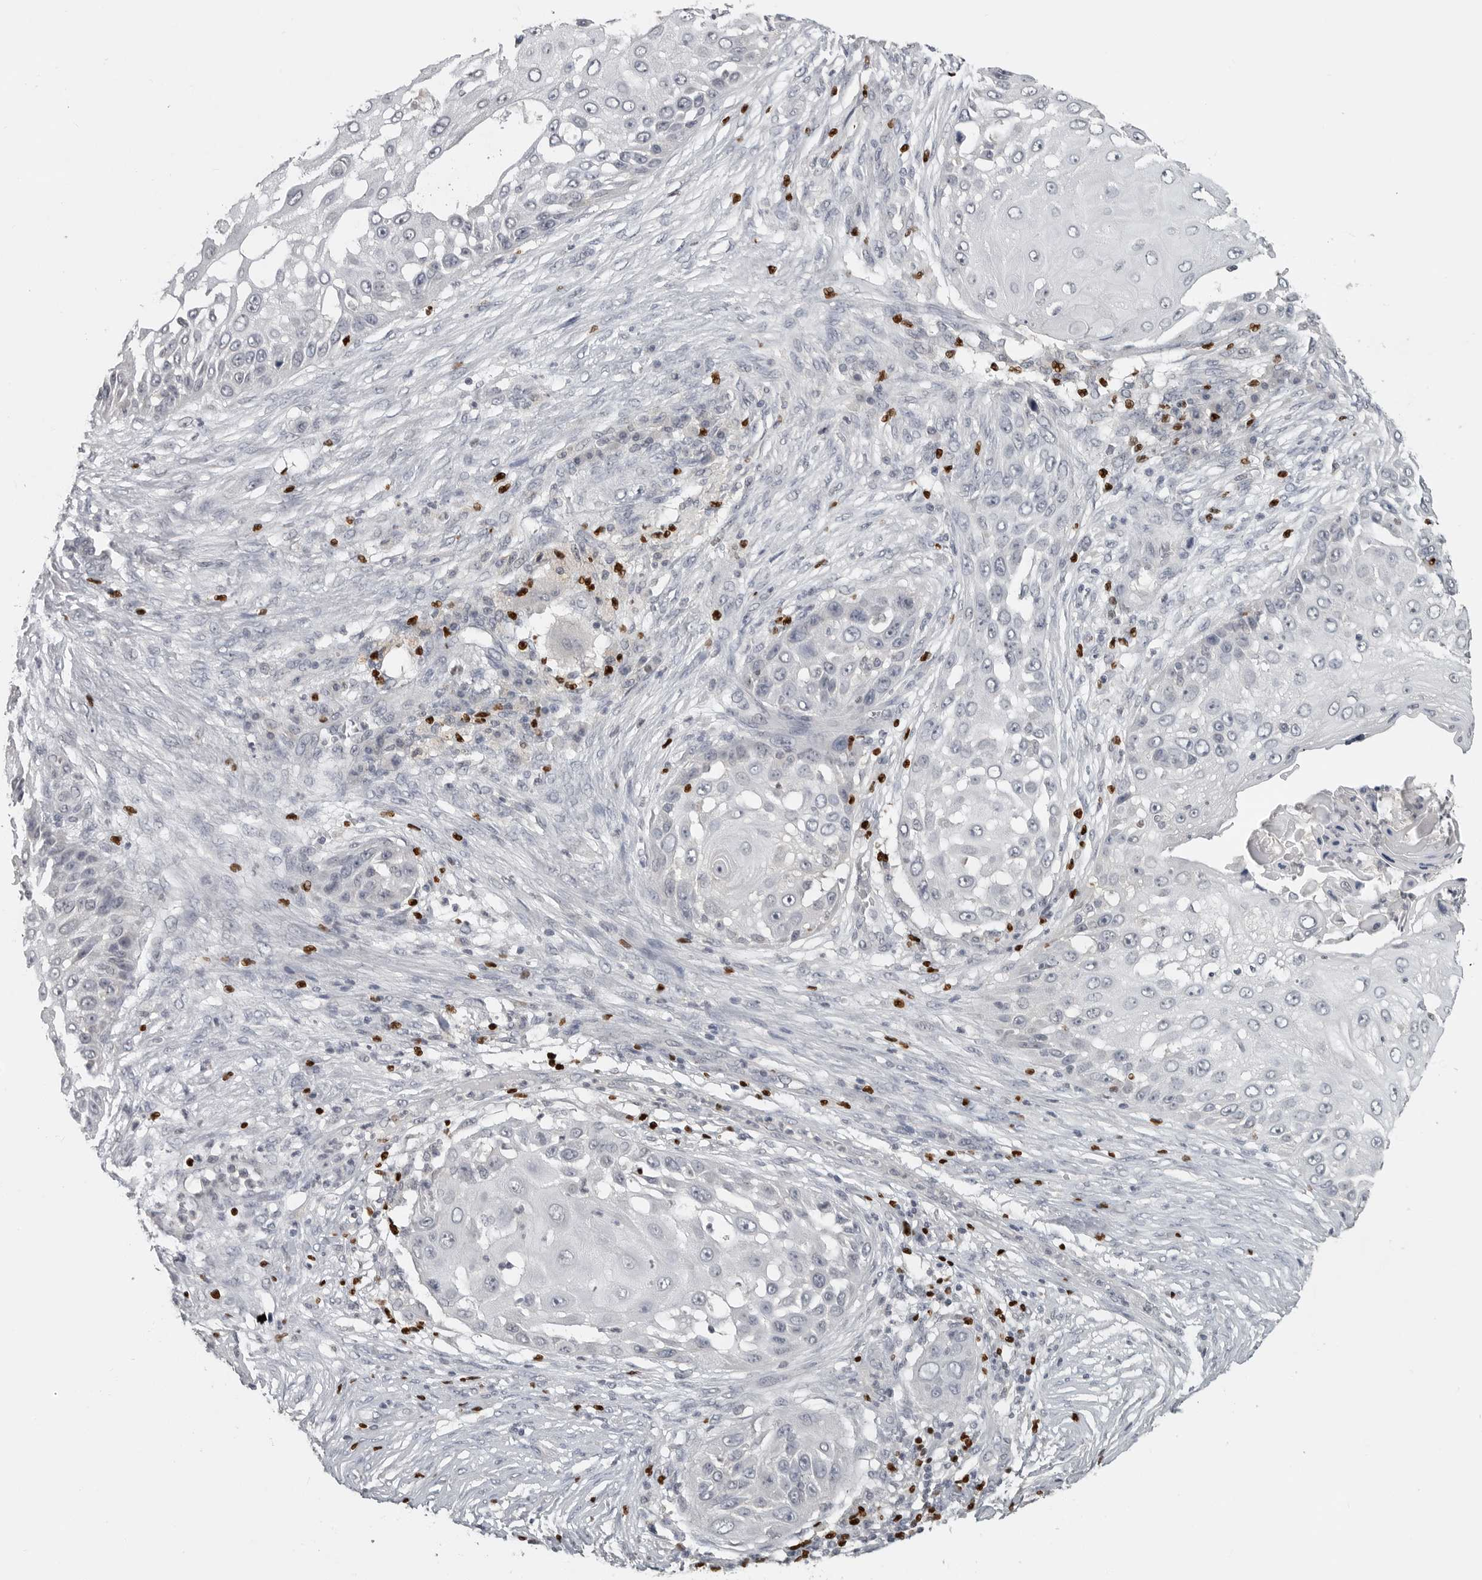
{"staining": {"intensity": "negative", "quantity": "none", "location": "none"}, "tissue": "skin cancer", "cell_type": "Tumor cells", "image_type": "cancer", "snomed": [{"axis": "morphology", "description": "Squamous cell carcinoma, NOS"}, {"axis": "topography", "description": "Skin"}], "caption": "The micrograph shows no significant positivity in tumor cells of skin cancer (squamous cell carcinoma). (DAB IHC, high magnification).", "gene": "FOXP3", "patient": {"sex": "female", "age": 44}}